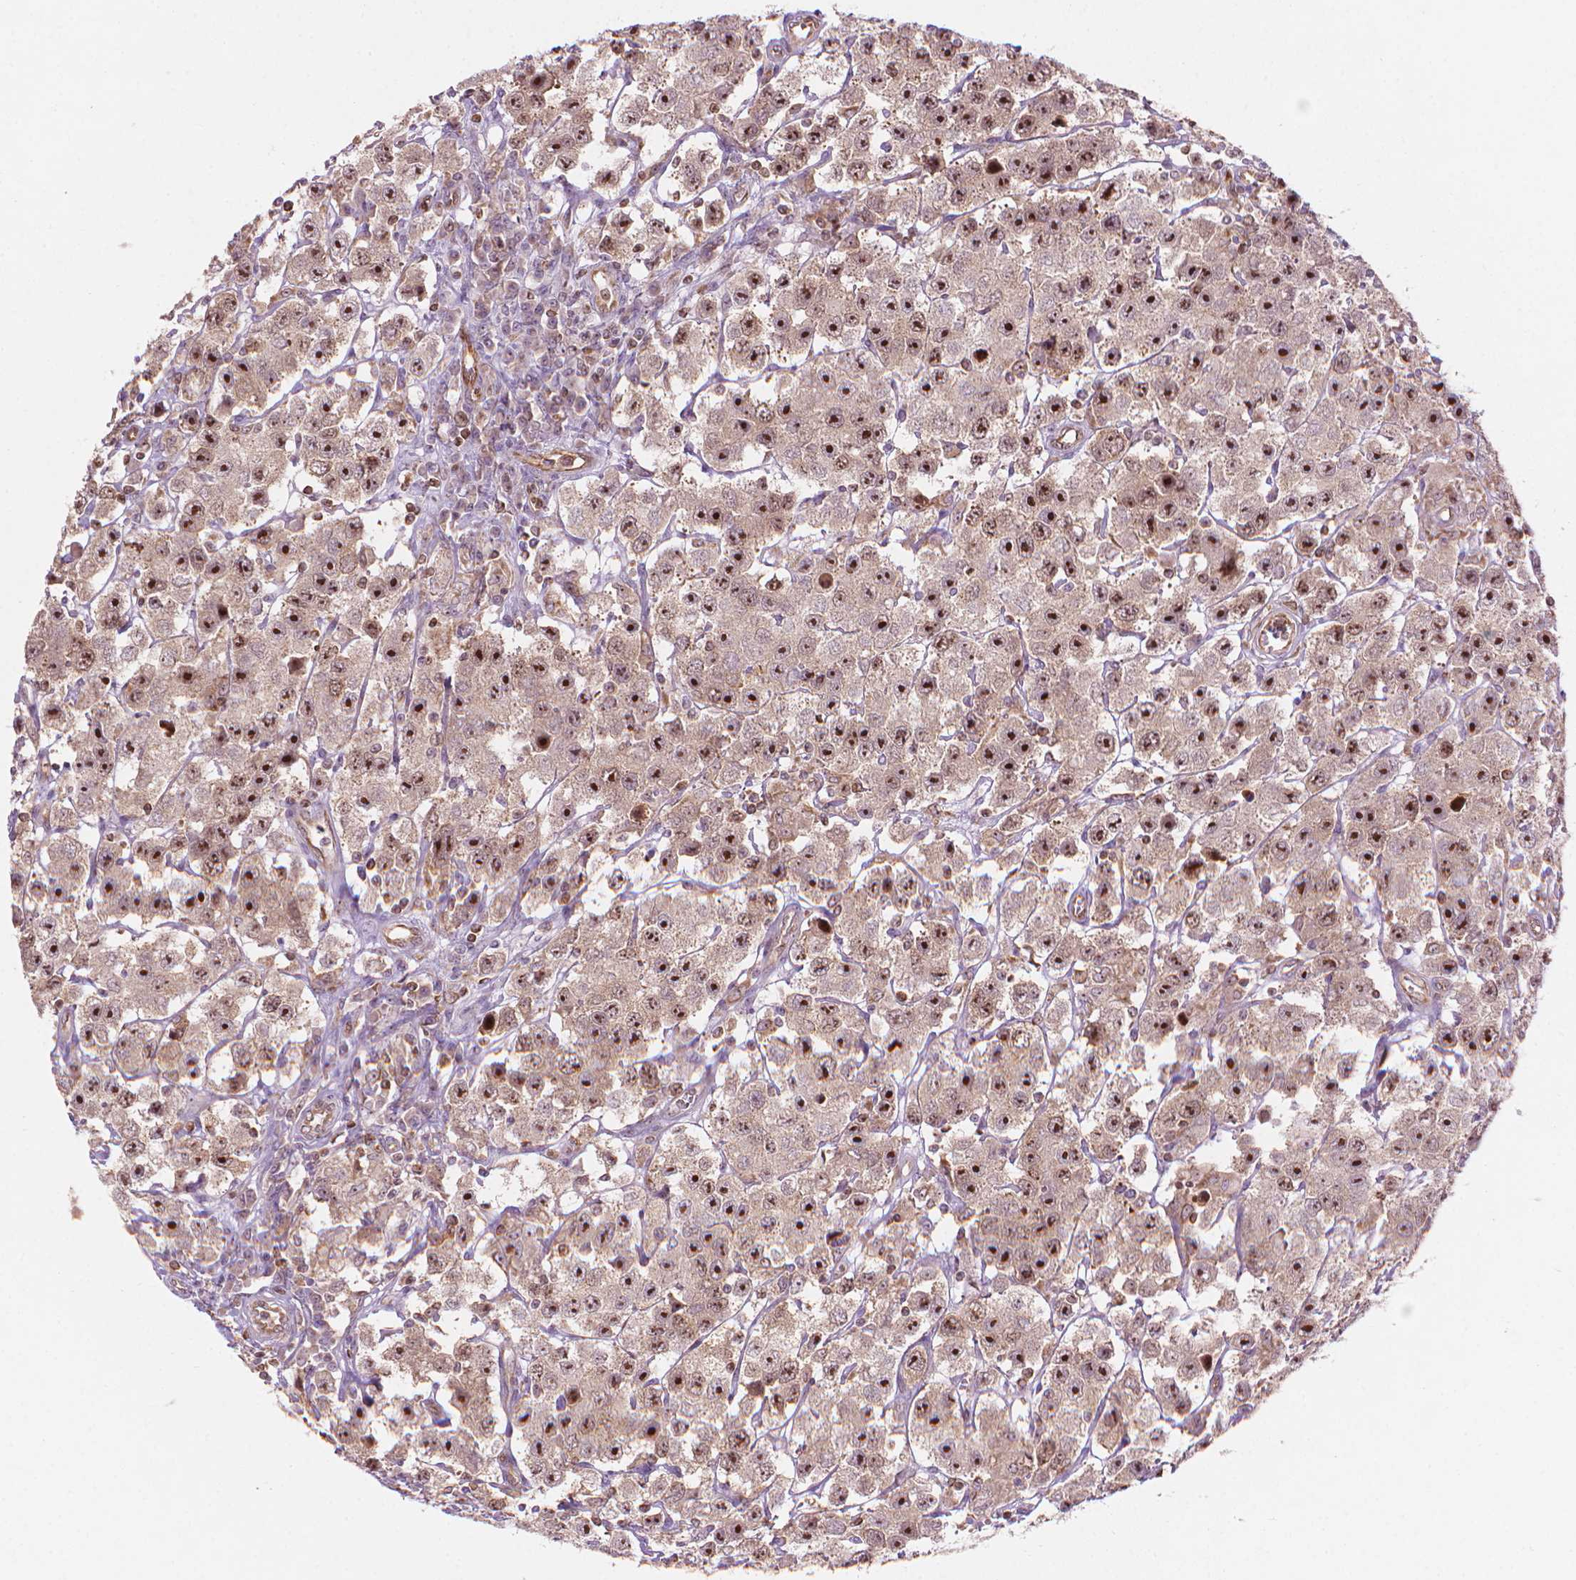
{"staining": {"intensity": "strong", "quantity": ">75%", "location": "nuclear"}, "tissue": "testis cancer", "cell_type": "Tumor cells", "image_type": "cancer", "snomed": [{"axis": "morphology", "description": "Seminoma, NOS"}, {"axis": "topography", "description": "Testis"}], "caption": "Protein staining exhibits strong nuclear expression in about >75% of tumor cells in seminoma (testis).", "gene": "SMC2", "patient": {"sex": "male", "age": 45}}